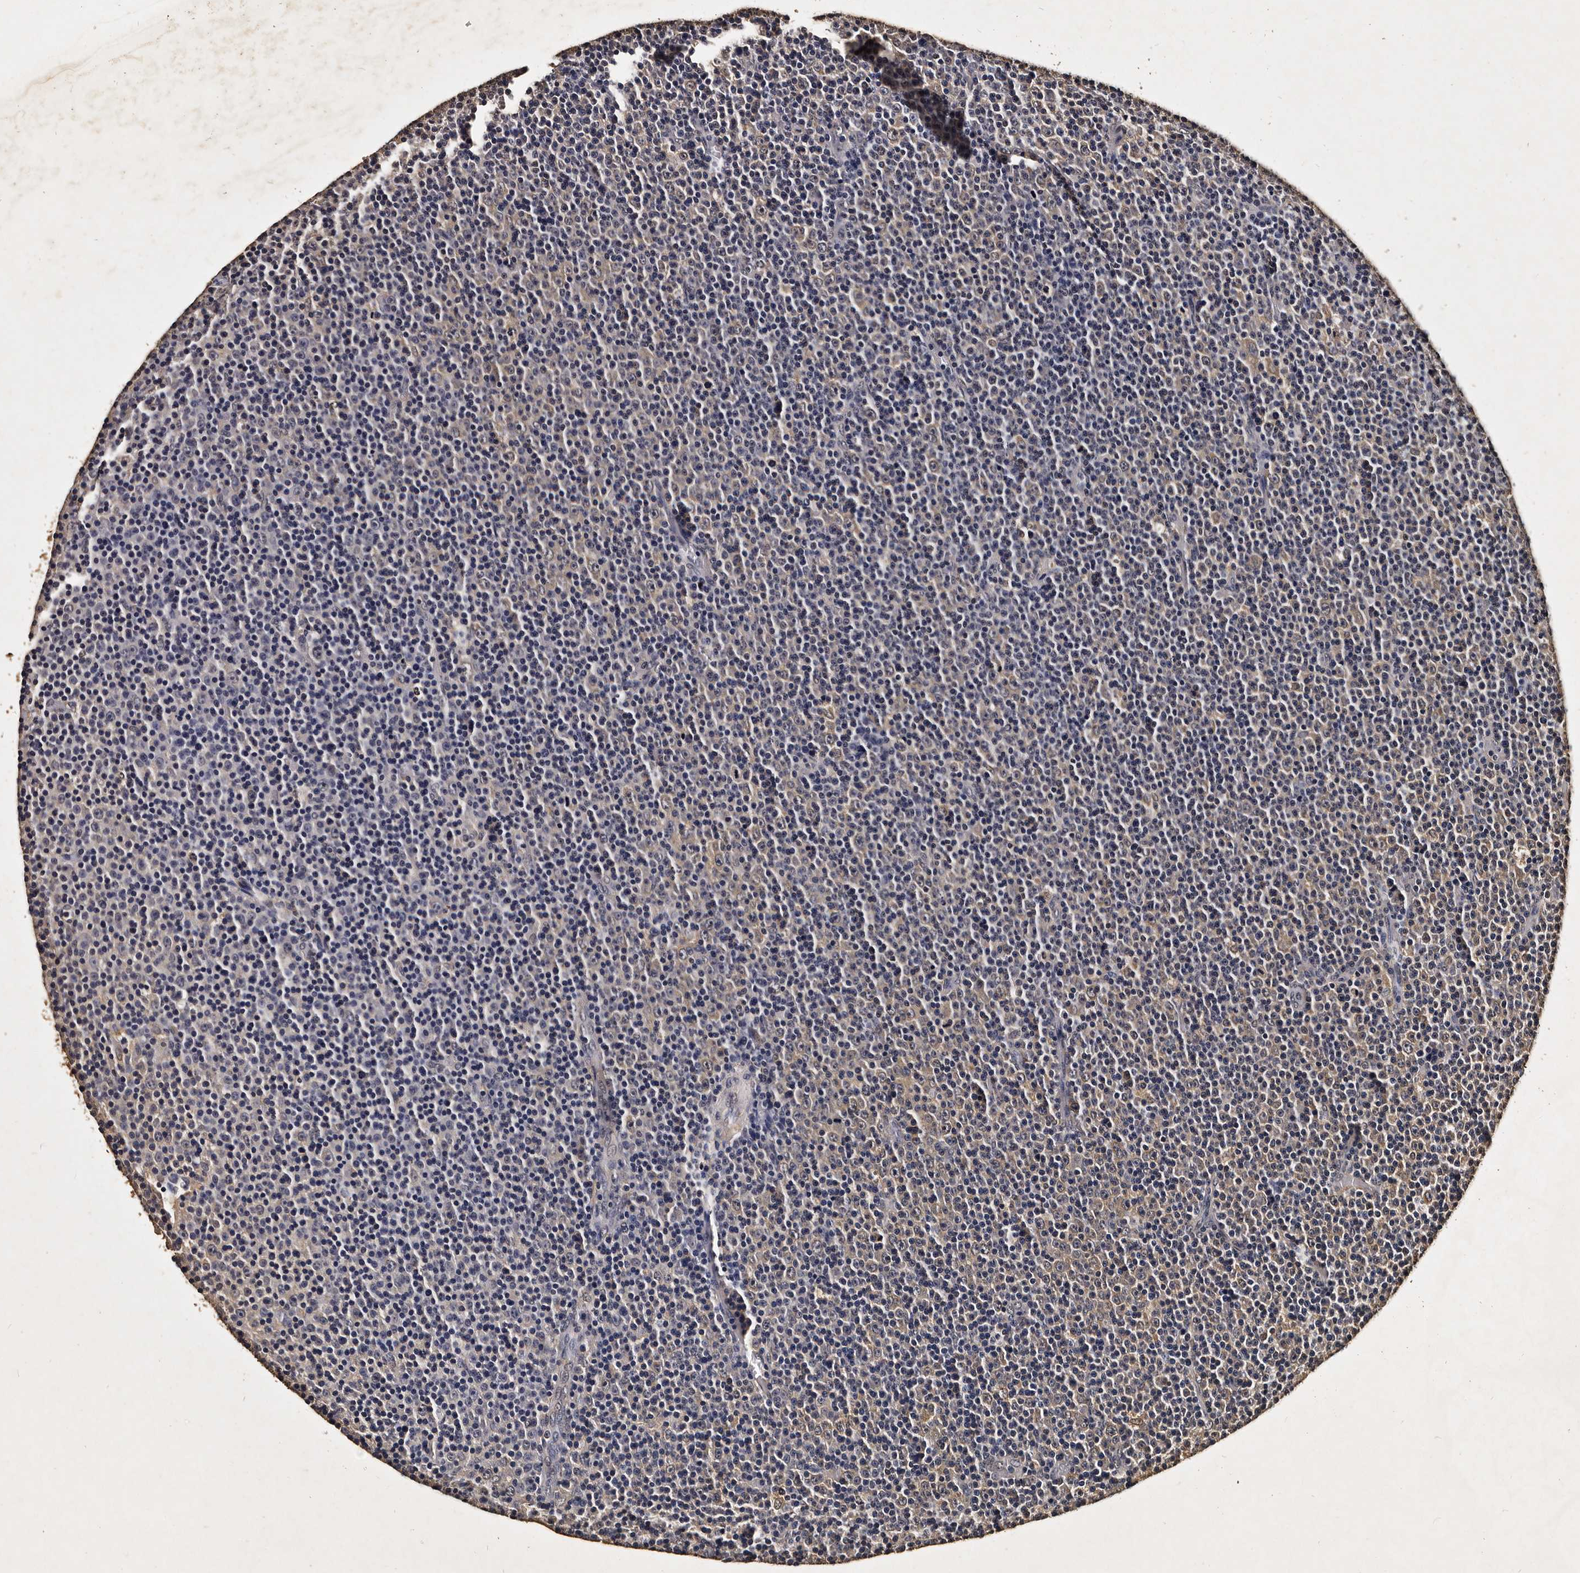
{"staining": {"intensity": "negative", "quantity": "none", "location": "none"}, "tissue": "lymphoma", "cell_type": "Tumor cells", "image_type": "cancer", "snomed": [{"axis": "morphology", "description": "Malignant lymphoma, non-Hodgkin's type, Low grade"}, {"axis": "topography", "description": "Lymph node"}], "caption": "Image shows no significant protein expression in tumor cells of malignant lymphoma, non-Hodgkin's type (low-grade). Brightfield microscopy of immunohistochemistry stained with DAB (brown) and hematoxylin (blue), captured at high magnification.", "gene": "PARS2", "patient": {"sex": "female", "age": 67}}